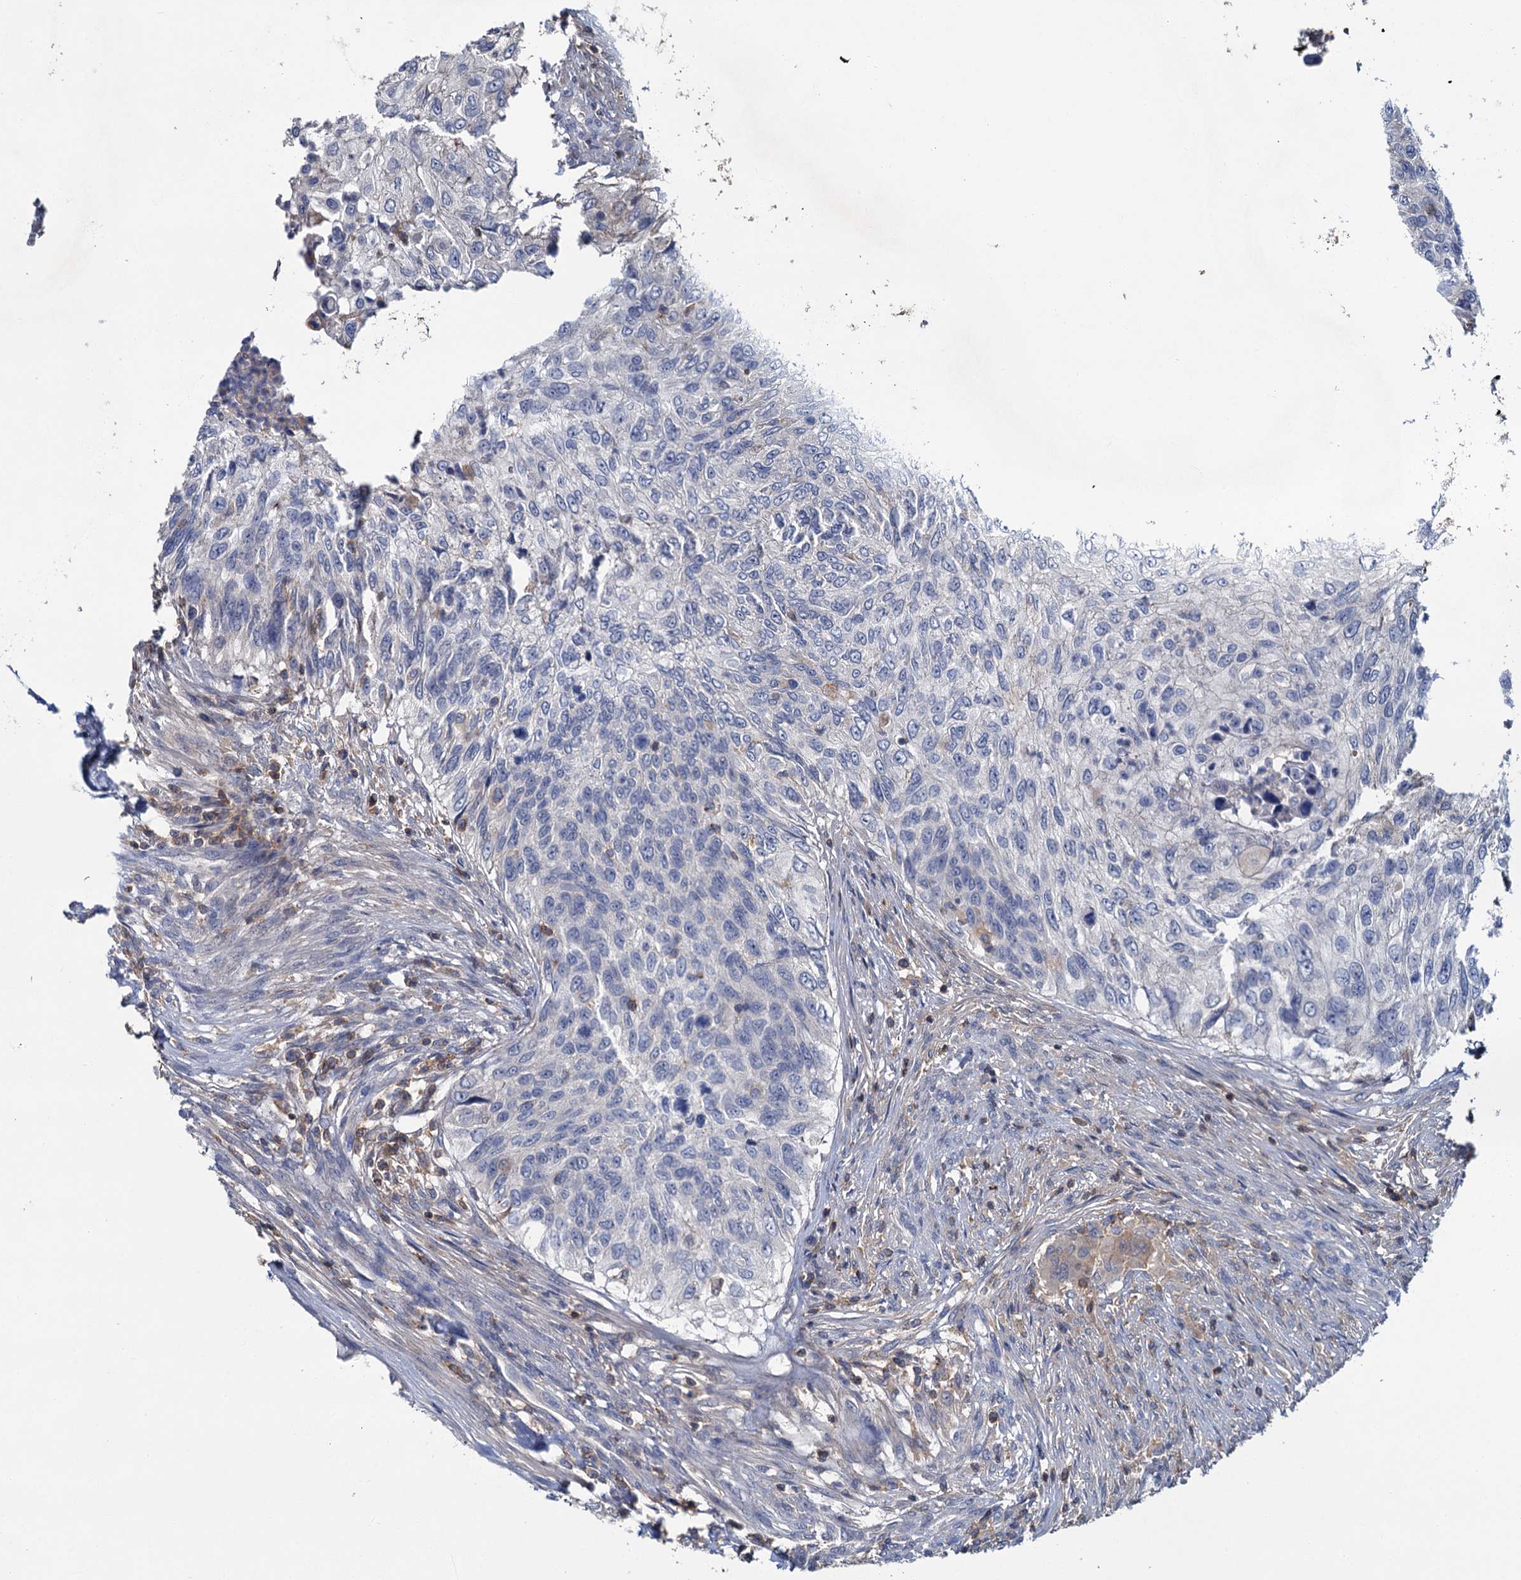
{"staining": {"intensity": "negative", "quantity": "none", "location": "none"}, "tissue": "urothelial cancer", "cell_type": "Tumor cells", "image_type": "cancer", "snomed": [{"axis": "morphology", "description": "Urothelial carcinoma, High grade"}, {"axis": "topography", "description": "Urinary bladder"}], "caption": "Immunohistochemistry (IHC) of human high-grade urothelial carcinoma shows no positivity in tumor cells. (Stains: DAB IHC with hematoxylin counter stain, Microscopy: brightfield microscopy at high magnification).", "gene": "FGFR2", "patient": {"sex": "female", "age": 60}}